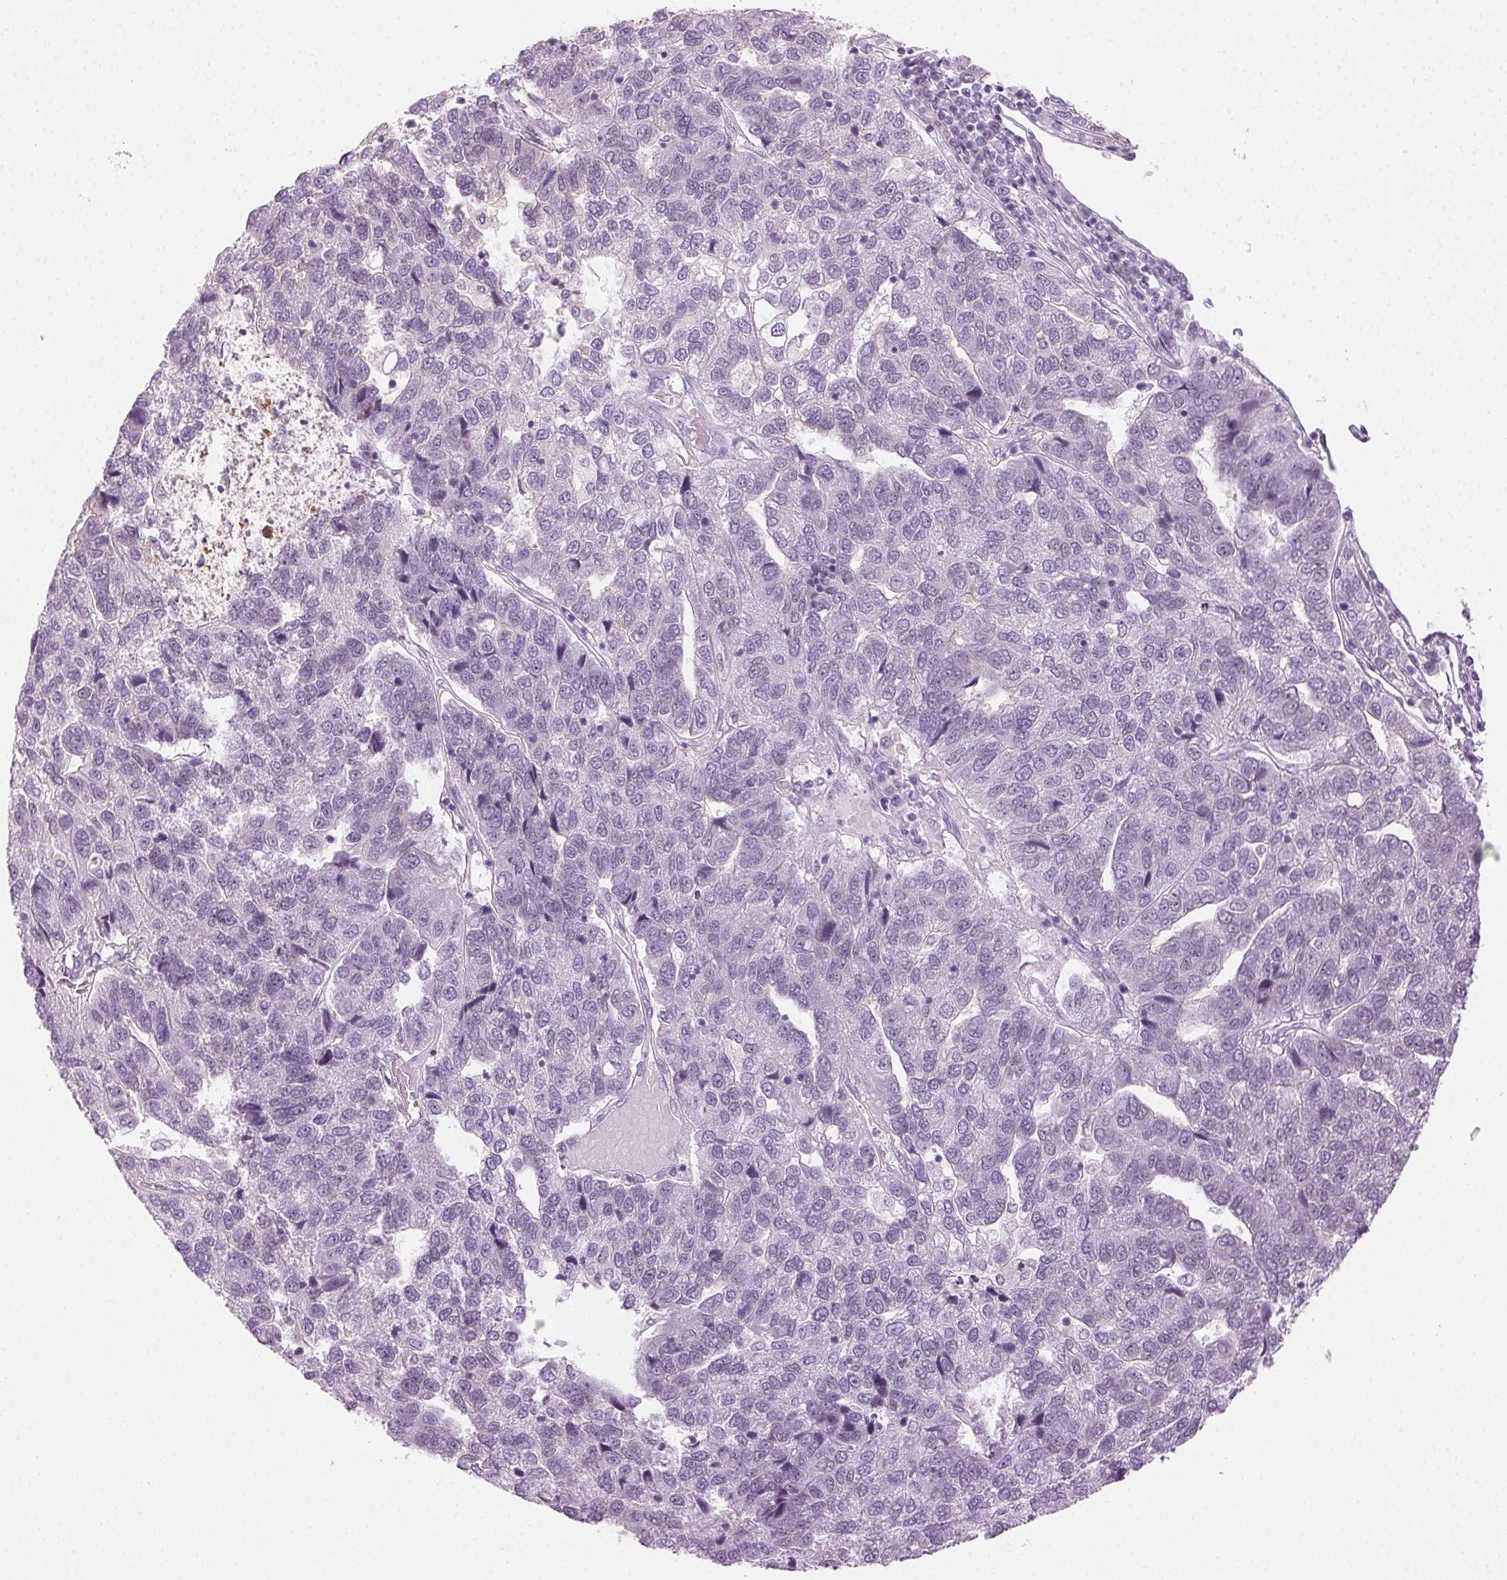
{"staining": {"intensity": "negative", "quantity": "none", "location": "none"}, "tissue": "pancreatic cancer", "cell_type": "Tumor cells", "image_type": "cancer", "snomed": [{"axis": "morphology", "description": "Adenocarcinoma, NOS"}, {"axis": "topography", "description": "Pancreas"}], "caption": "There is no significant staining in tumor cells of adenocarcinoma (pancreatic).", "gene": "AIF1L", "patient": {"sex": "female", "age": 61}}